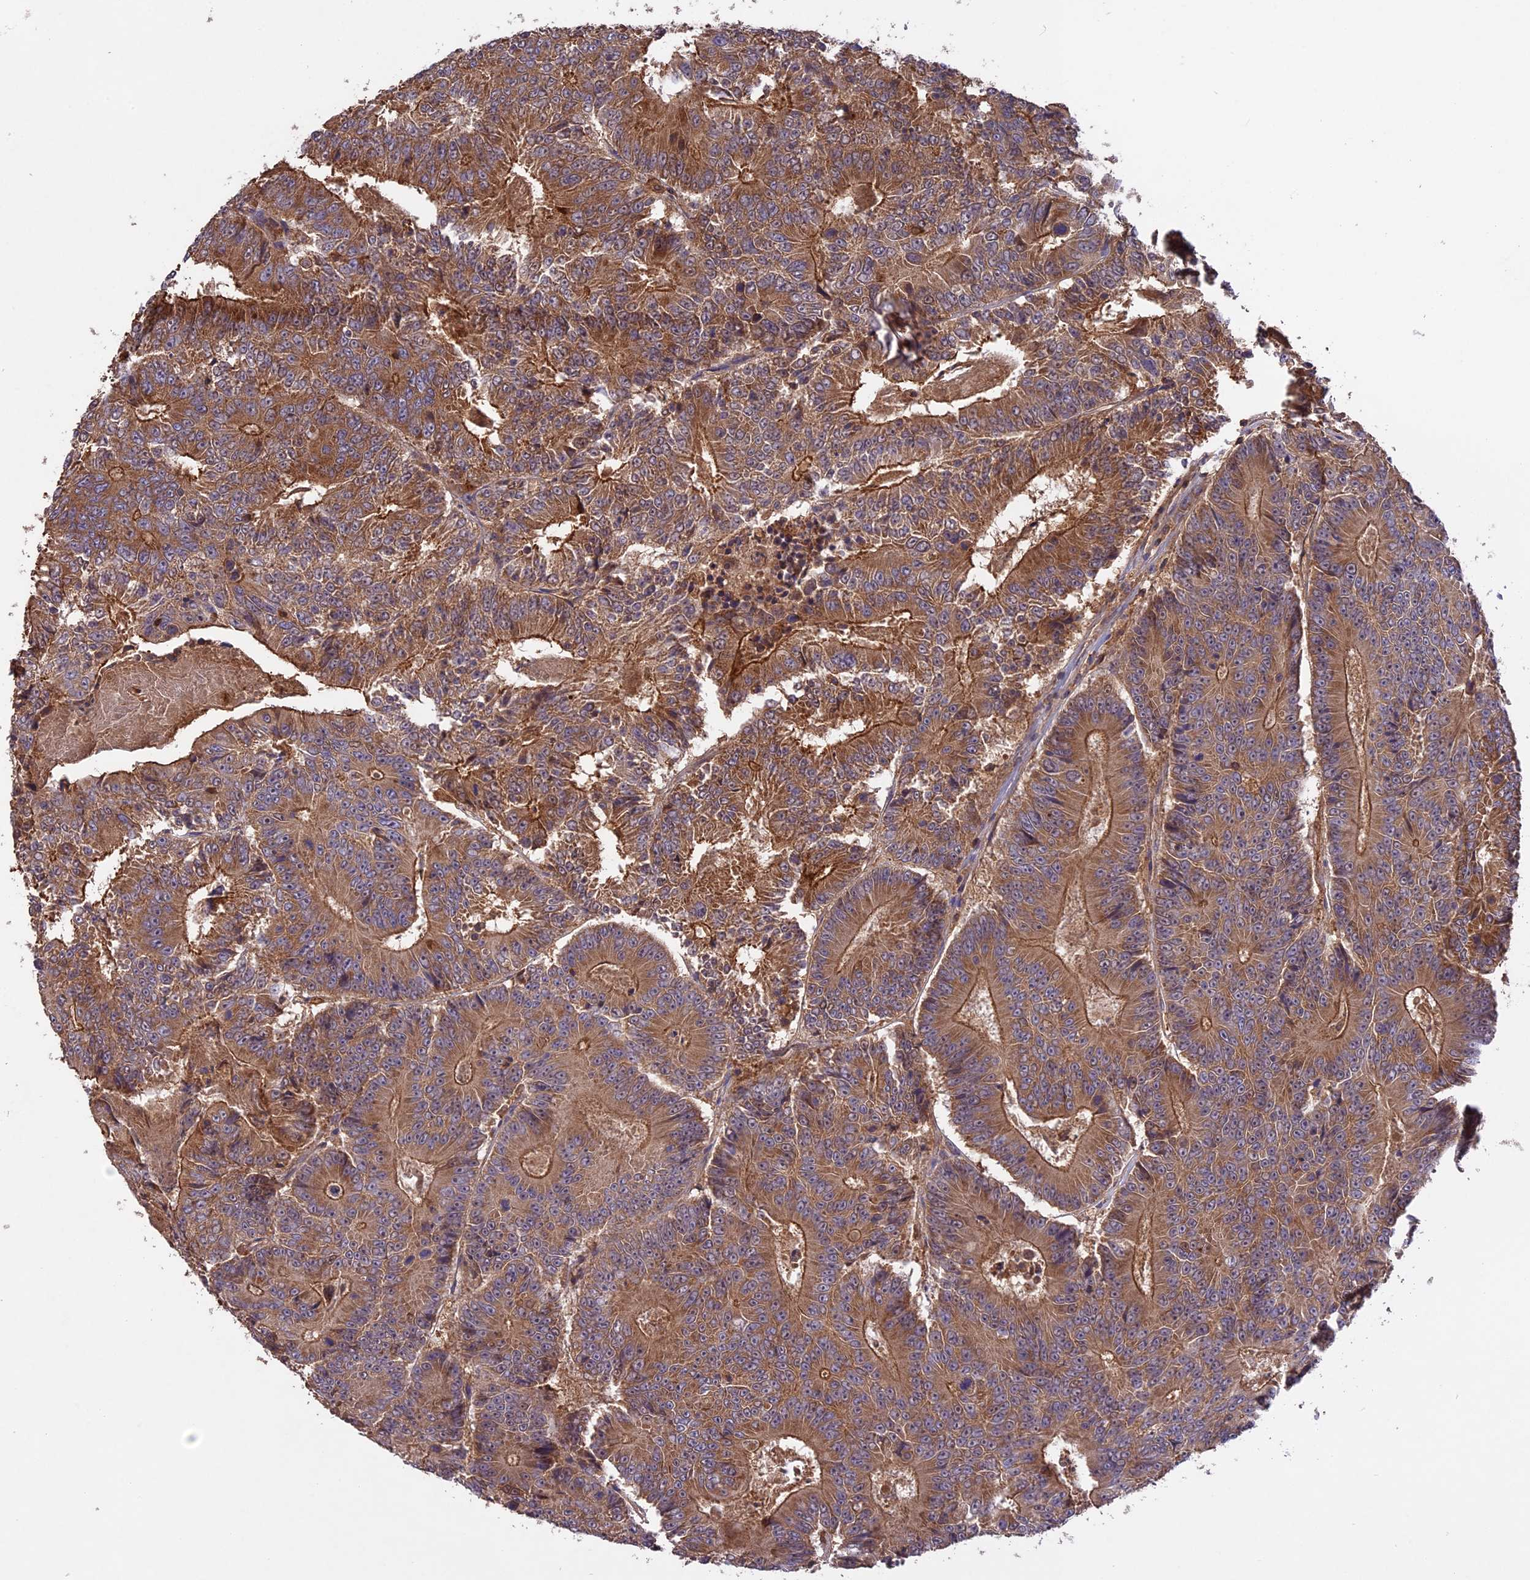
{"staining": {"intensity": "moderate", "quantity": ">75%", "location": "cytoplasmic/membranous"}, "tissue": "colorectal cancer", "cell_type": "Tumor cells", "image_type": "cancer", "snomed": [{"axis": "morphology", "description": "Adenocarcinoma, NOS"}, {"axis": "topography", "description": "Colon"}], "caption": "Moderate cytoplasmic/membranous protein positivity is present in approximately >75% of tumor cells in adenocarcinoma (colorectal).", "gene": "NUDT8", "patient": {"sex": "male", "age": 83}}